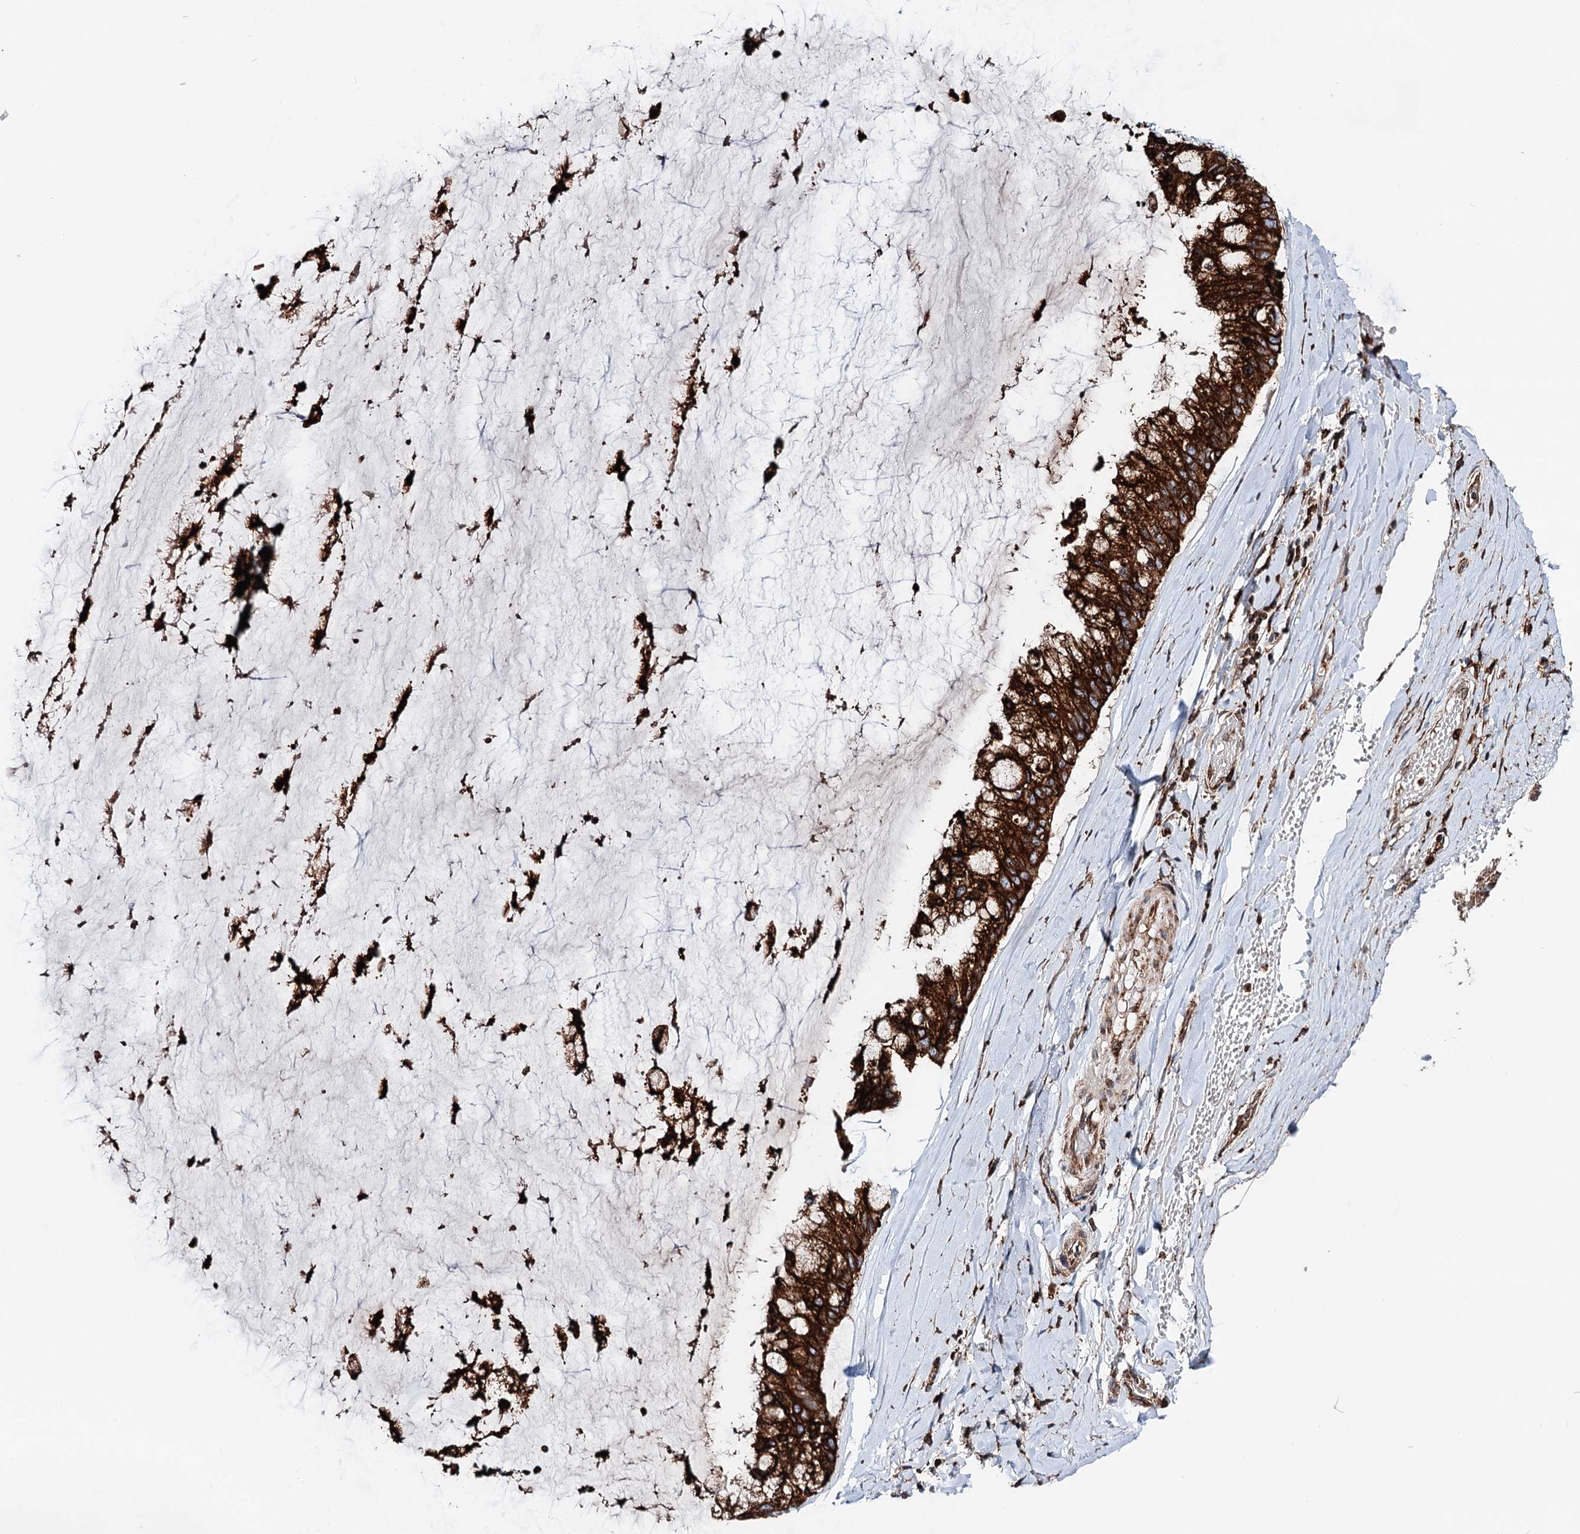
{"staining": {"intensity": "strong", "quantity": ">75%", "location": "cytoplasmic/membranous"}, "tissue": "ovarian cancer", "cell_type": "Tumor cells", "image_type": "cancer", "snomed": [{"axis": "morphology", "description": "Cystadenocarcinoma, mucinous, NOS"}, {"axis": "topography", "description": "Ovary"}], "caption": "Immunohistochemical staining of ovarian cancer (mucinous cystadenocarcinoma) reveals high levels of strong cytoplasmic/membranous protein expression in approximately >75% of tumor cells.", "gene": "ERP29", "patient": {"sex": "female", "age": 39}}